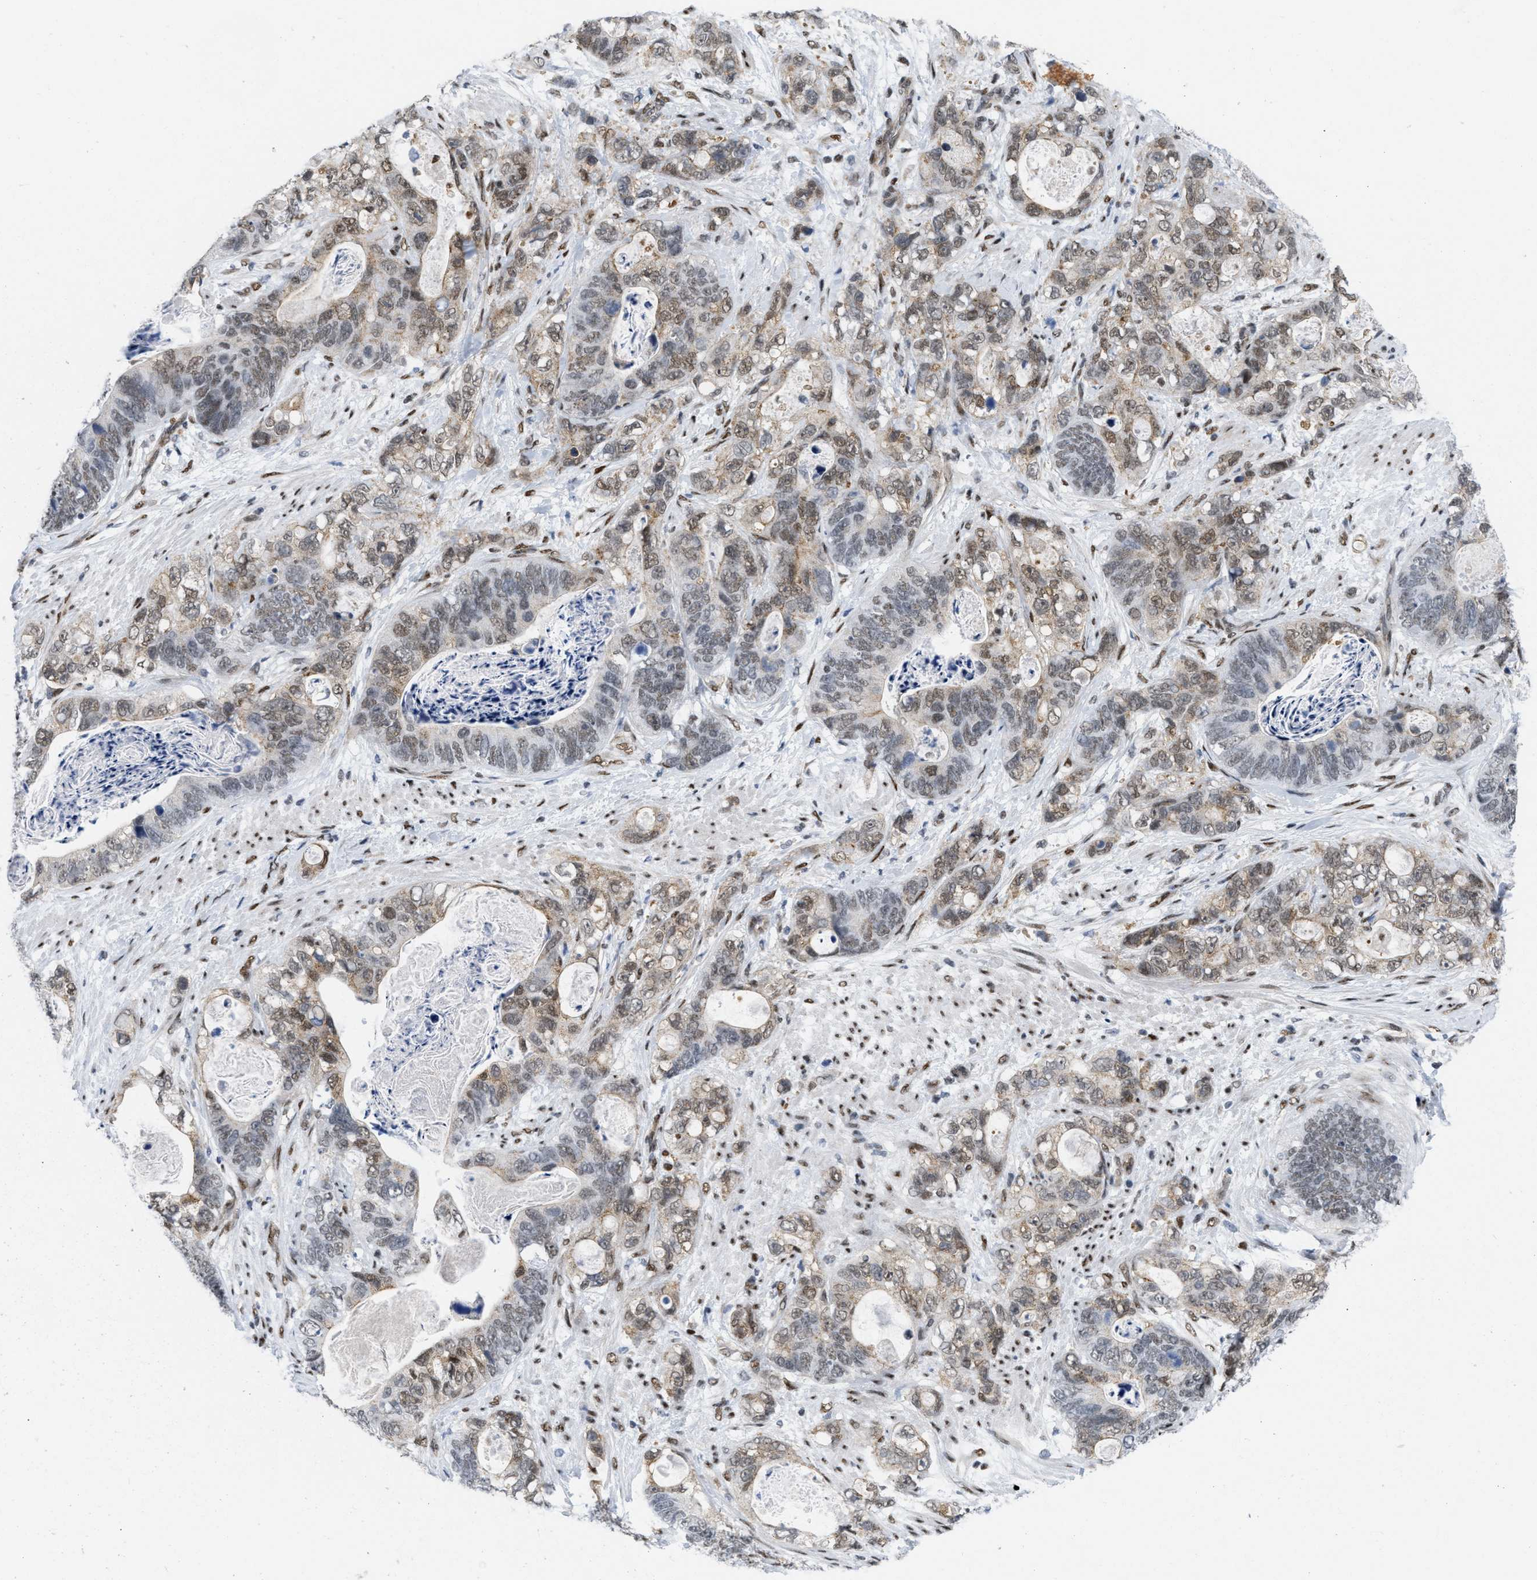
{"staining": {"intensity": "weak", "quantity": "25%-75%", "location": "cytoplasmic/membranous,nuclear"}, "tissue": "stomach cancer", "cell_type": "Tumor cells", "image_type": "cancer", "snomed": [{"axis": "morphology", "description": "Normal tissue, NOS"}, {"axis": "morphology", "description": "Adenocarcinoma, NOS"}, {"axis": "topography", "description": "Stomach"}], "caption": "A histopathology image showing weak cytoplasmic/membranous and nuclear expression in about 25%-75% of tumor cells in adenocarcinoma (stomach), as visualized by brown immunohistochemical staining.", "gene": "MIER1", "patient": {"sex": "female", "age": 89}}